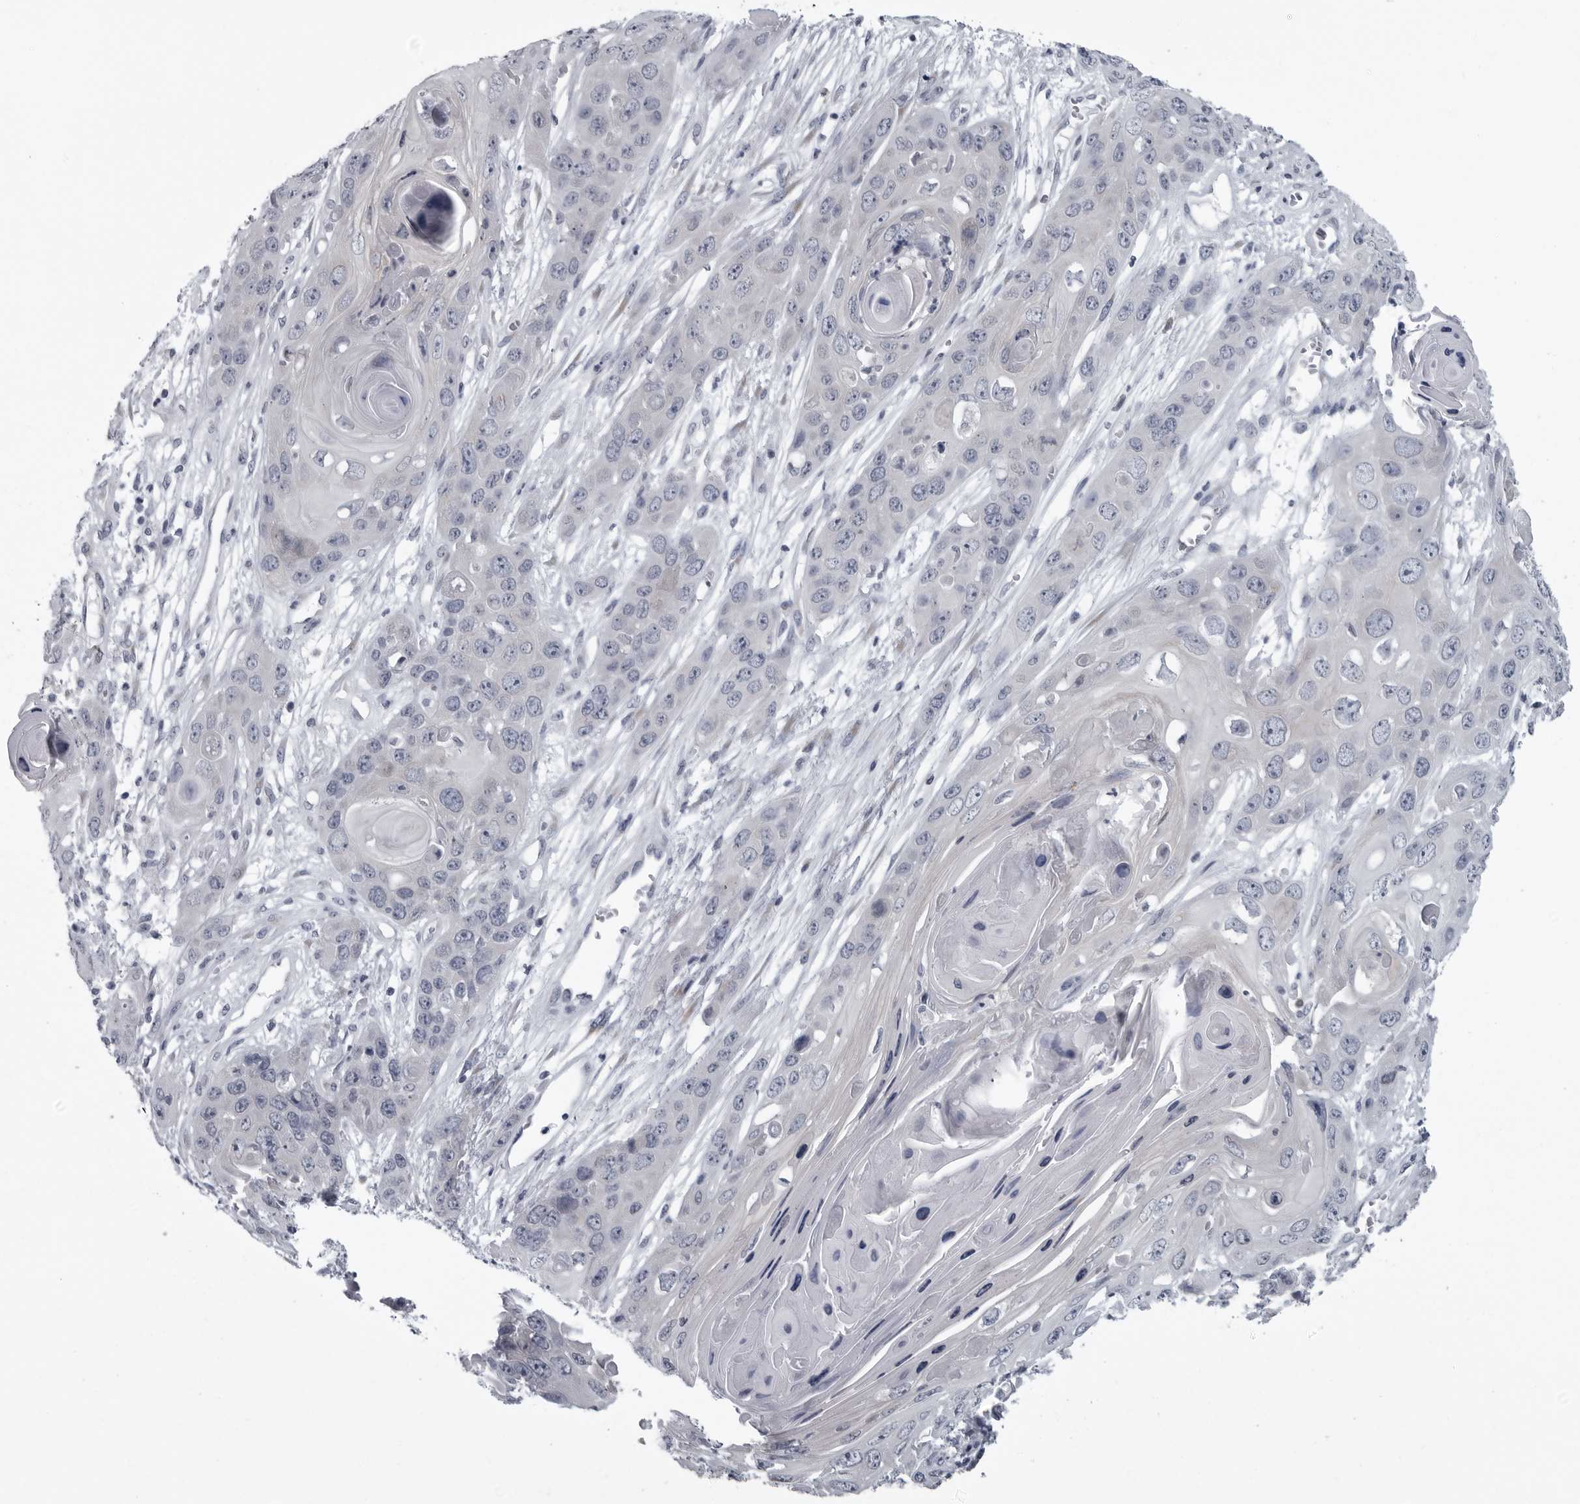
{"staining": {"intensity": "negative", "quantity": "none", "location": "none"}, "tissue": "skin cancer", "cell_type": "Tumor cells", "image_type": "cancer", "snomed": [{"axis": "morphology", "description": "Squamous cell carcinoma, NOS"}, {"axis": "topography", "description": "Skin"}], "caption": "An image of skin cancer (squamous cell carcinoma) stained for a protein exhibits no brown staining in tumor cells.", "gene": "MYOC", "patient": {"sex": "male", "age": 55}}